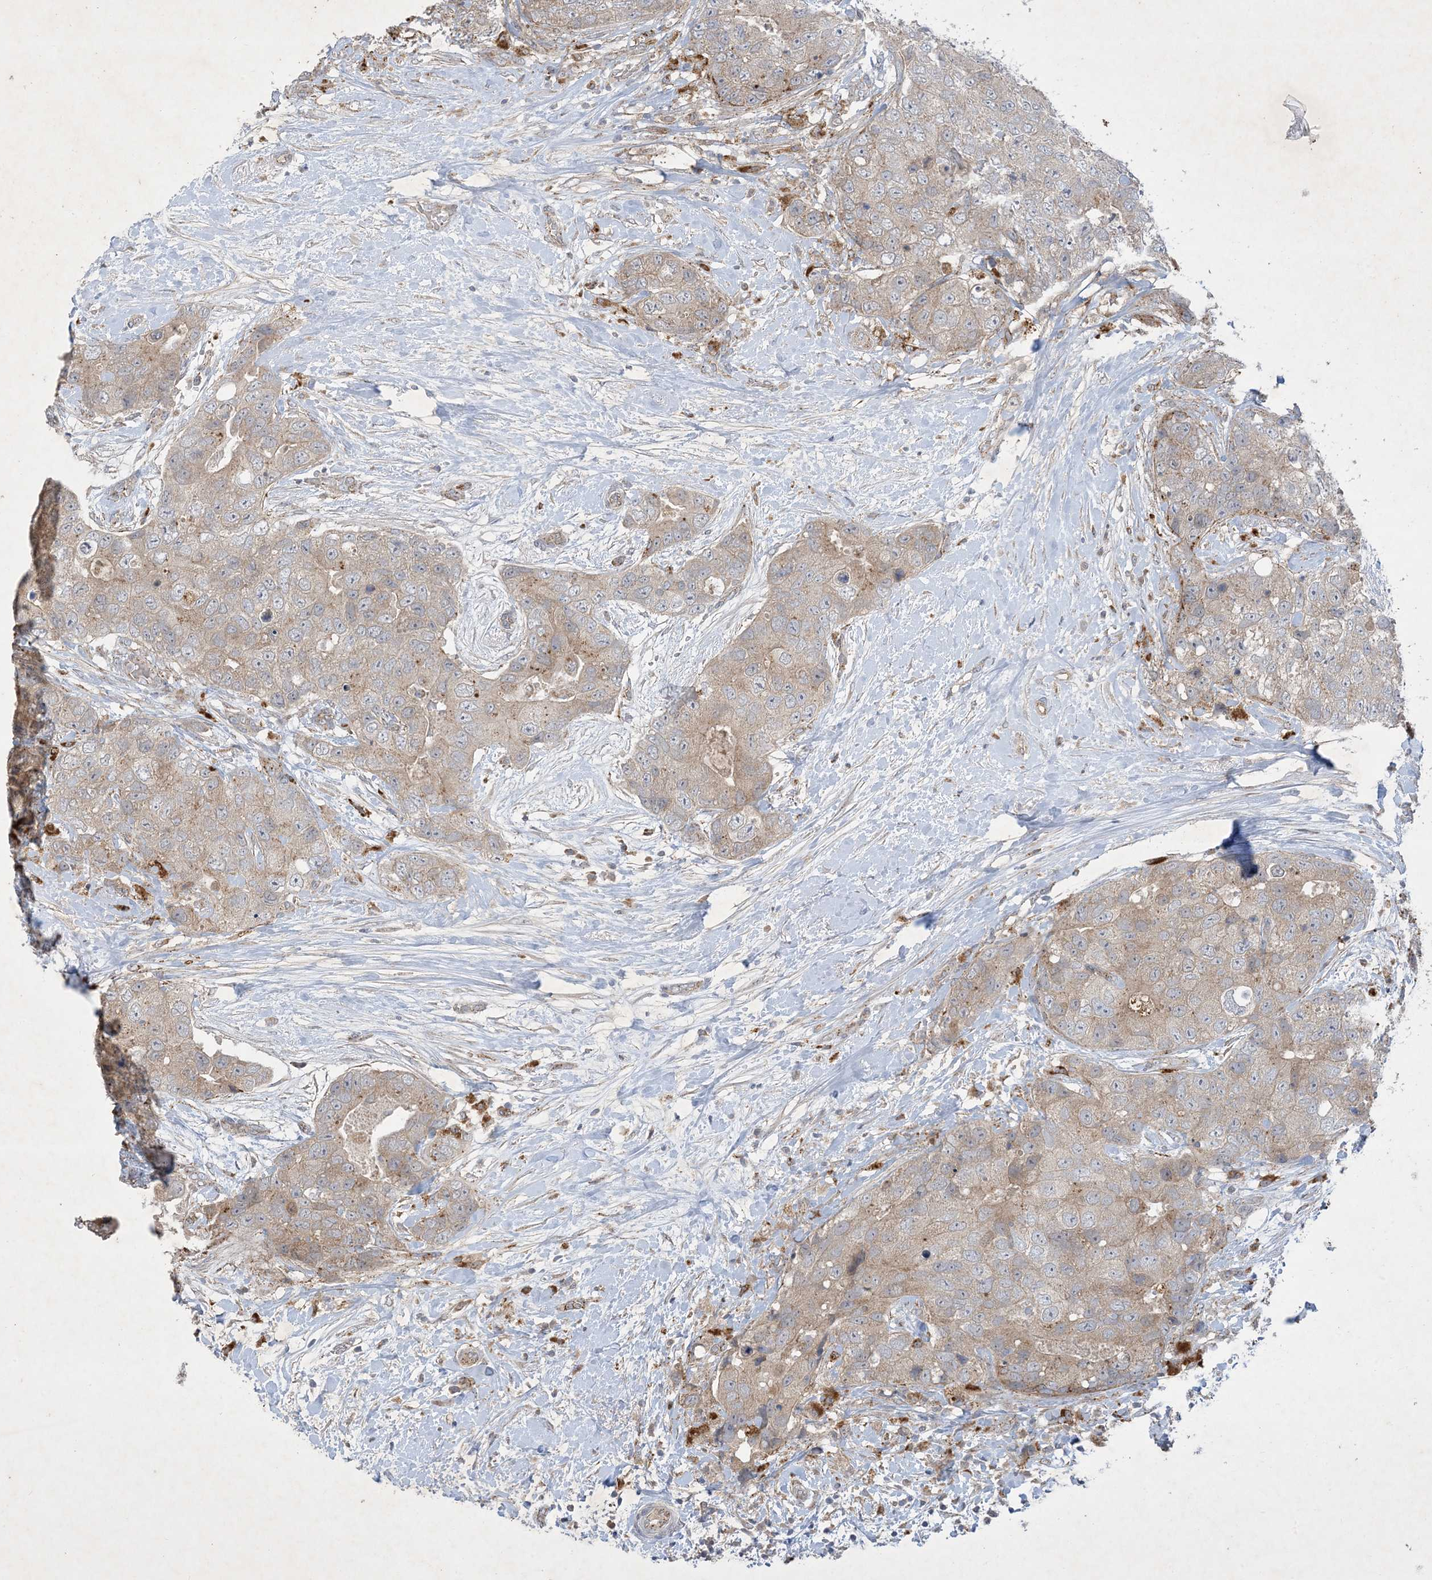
{"staining": {"intensity": "weak", "quantity": ">75%", "location": "cytoplasmic/membranous"}, "tissue": "breast cancer", "cell_type": "Tumor cells", "image_type": "cancer", "snomed": [{"axis": "morphology", "description": "Duct carcinoma"}, {"axis": "topography", "description": "Breast"}], "caption": "Breast cancer stained for a protein (brown) displays weak cytoplasmic/membranous positive expression in about >75% of tumor cells.", "gene": "MRPS18A", "patient": {"sex": "female", "age": 62}}